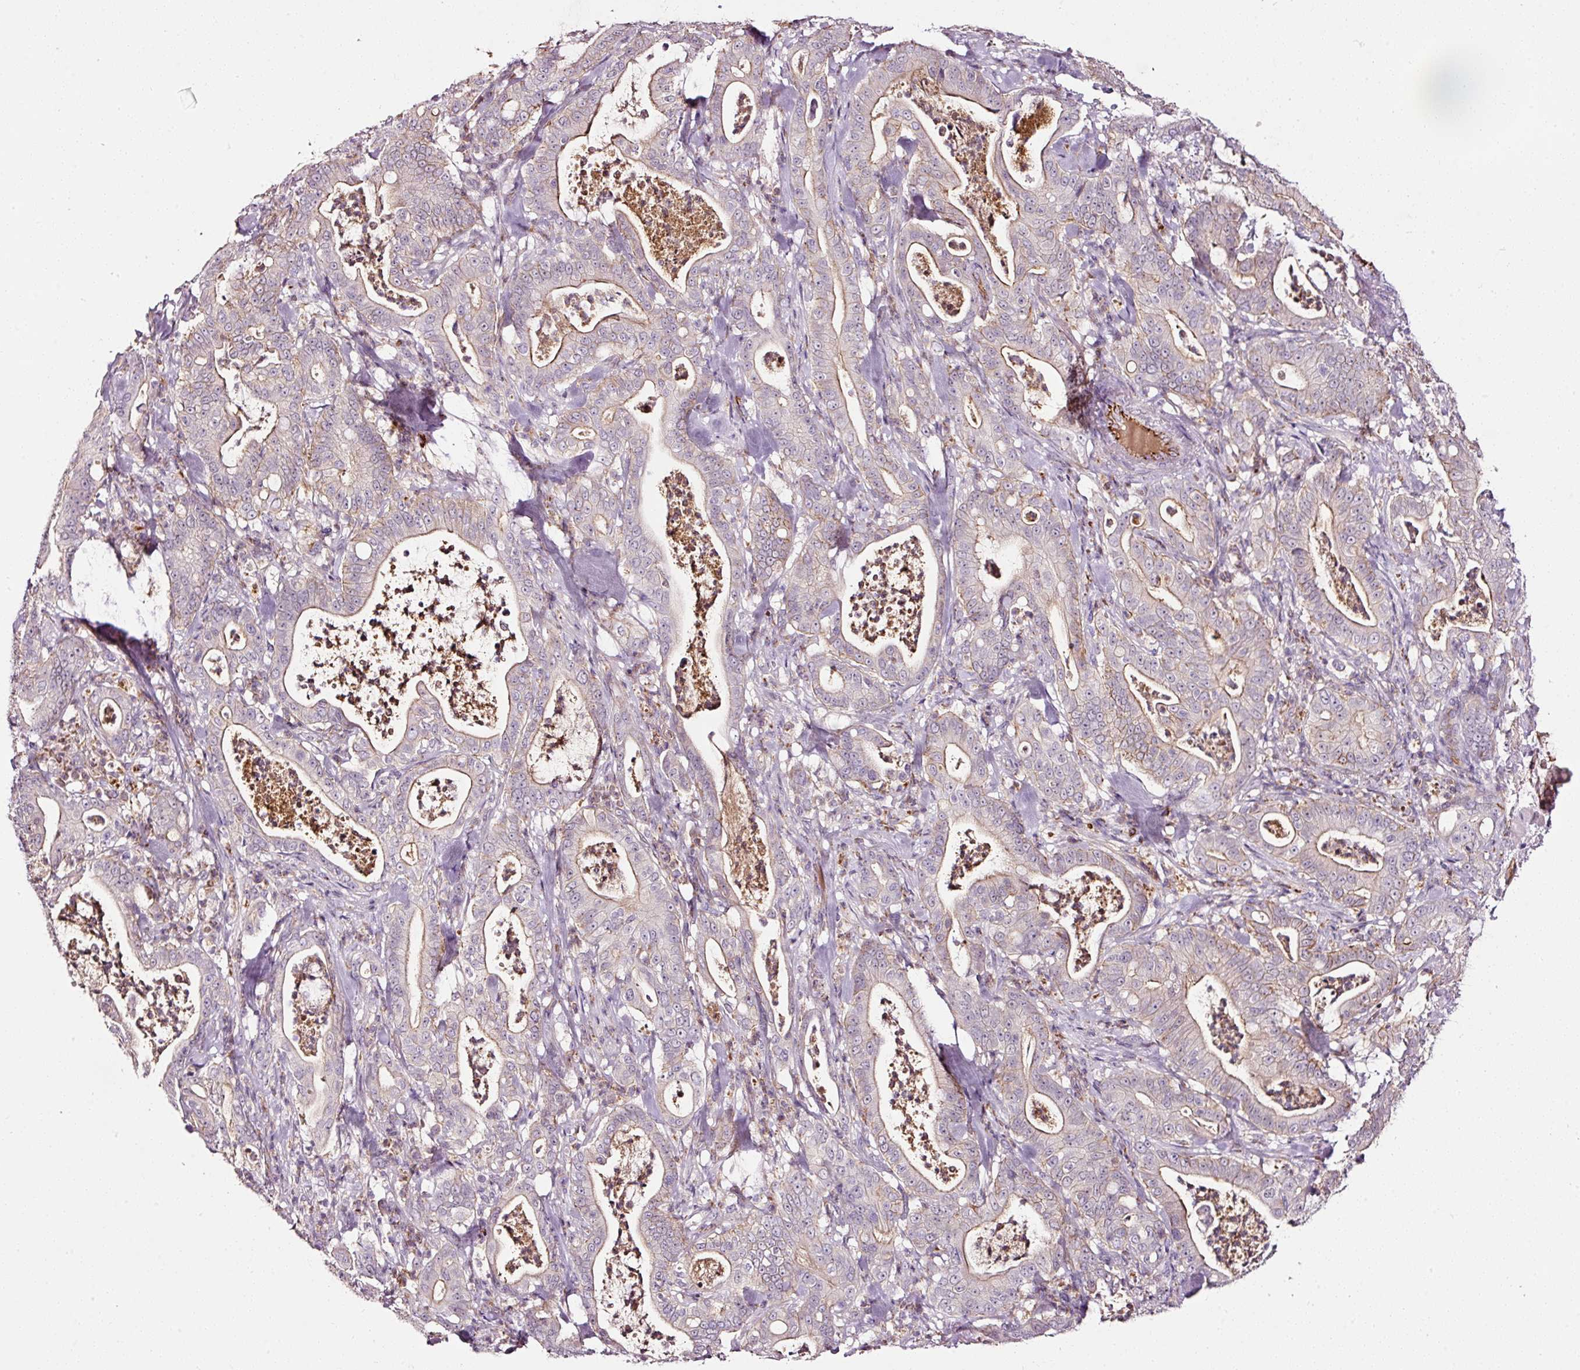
{"staining": {"intensity": "moderate", "quantity": "25%-75%", "location": "cytoplasmic/membranous"}, "tissue": "pancreatic cancer", "cell_type": "Tumor cells", "image_type": "cancer", "snomed": [{"axis": "morphology", "description": "Adenocarcinoma, NOS"}, {"axis": "topography", "description": "Pancreas"}], "caption": "Approximately 25%-75% of tumor cells in human pancreatic adenocarcinoma display moderate cytoplasmic/membranous protein expression as visualized by brown immunohistochemical staining.", "gene": "ABCB4", "patient": {"sex": "male", "age": 71}}